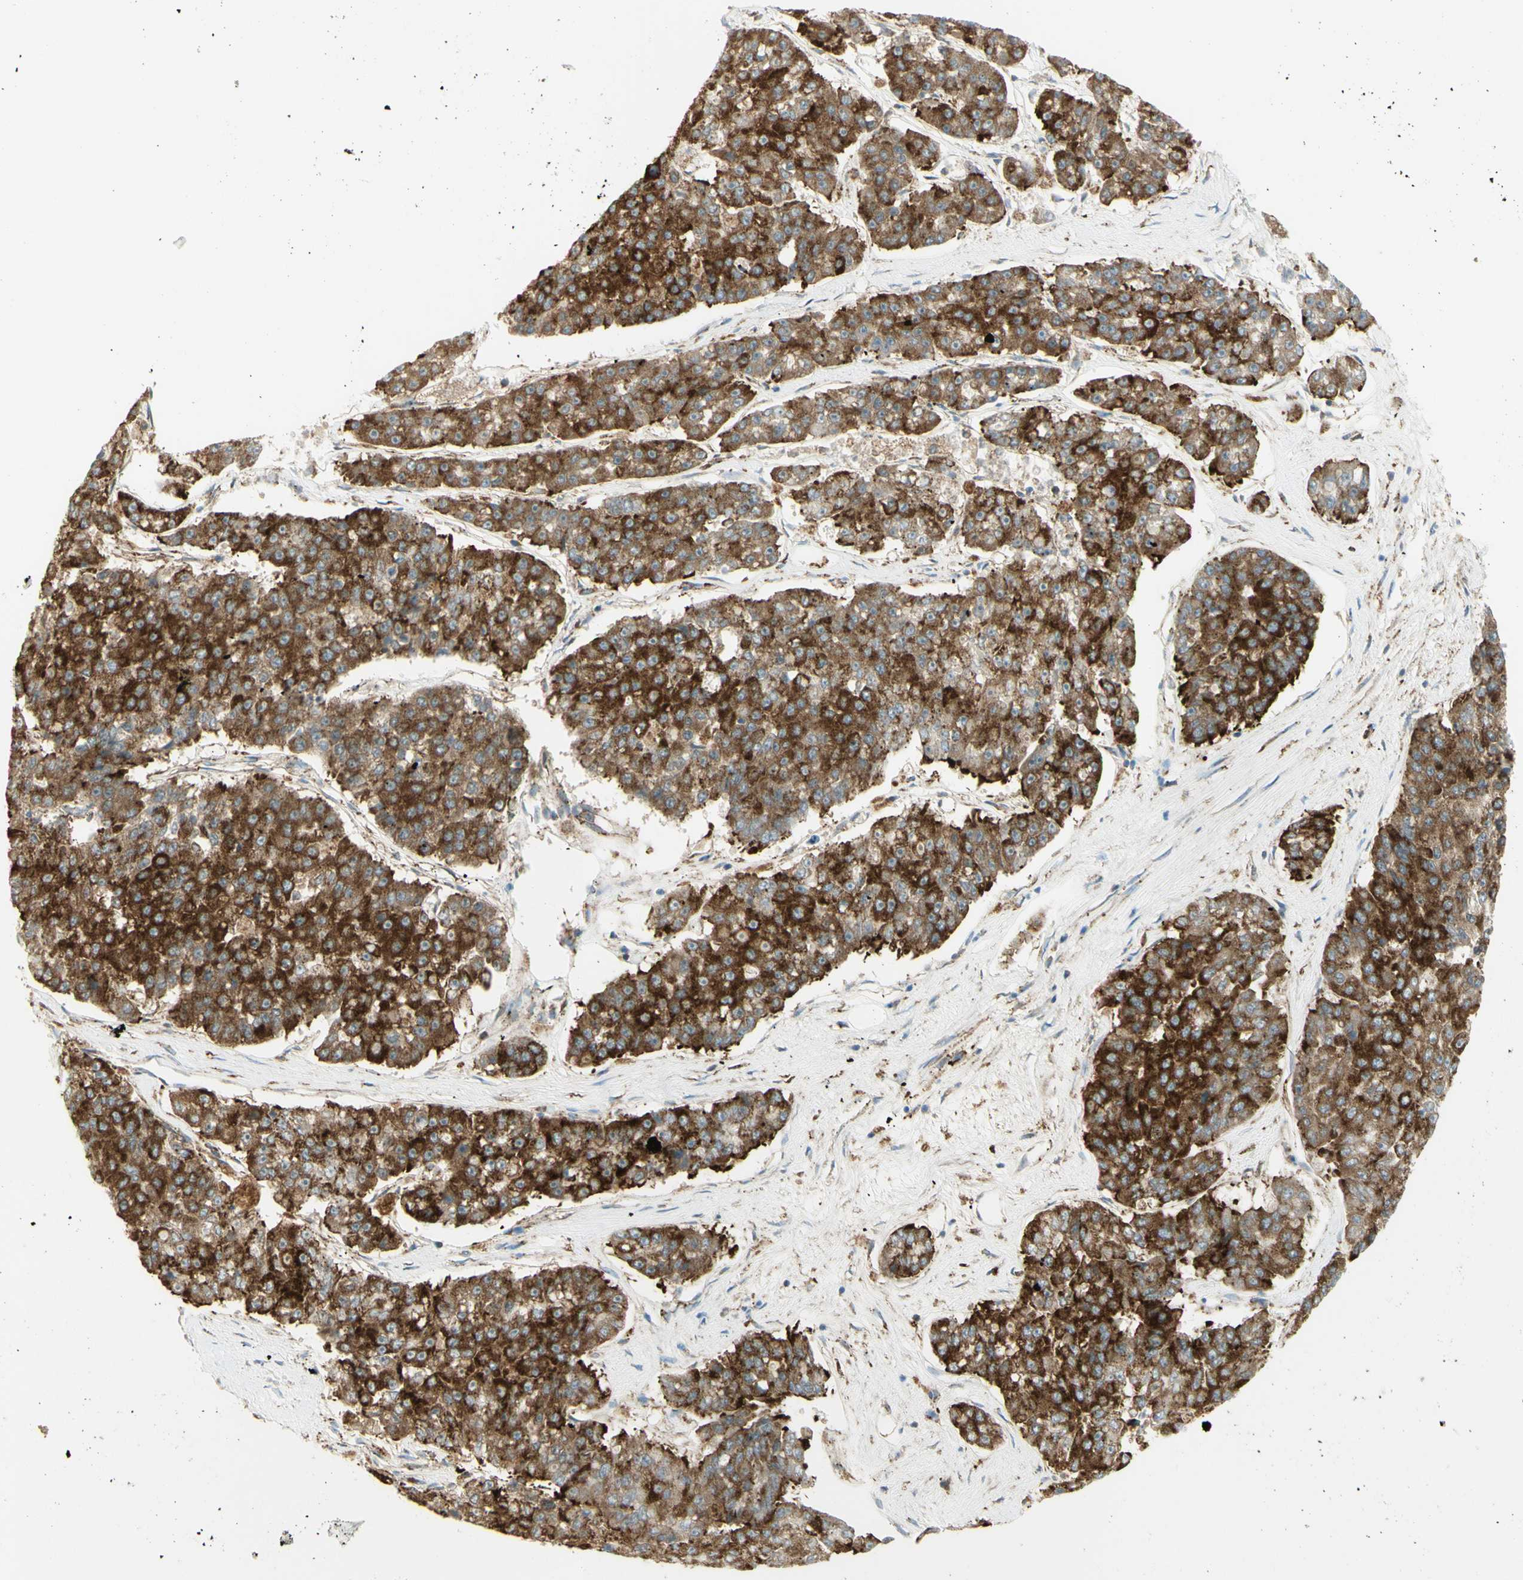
{"staining": {"intensity": "strong", "quantity": ">75%", "location": "cytoplasmic/membranous"}, "tissue": "pancreatic cancer", "cell_type": "Tumor cells", "image_type": "cancer", "snomed": [{"axis": "morphology", "description": "Adenocarcinoma, NOS"}, {"axis": "topography", "description": "Pancreas"}], "caption": "DAB immunohistochemical staining of adenocarcinoma (pancreatic) displays strong cytoplasmic/membranous protein expression in approximately >75% of tumor cells.", "gene": "MANF", "patient": {"sex": "male", "age": 50}}